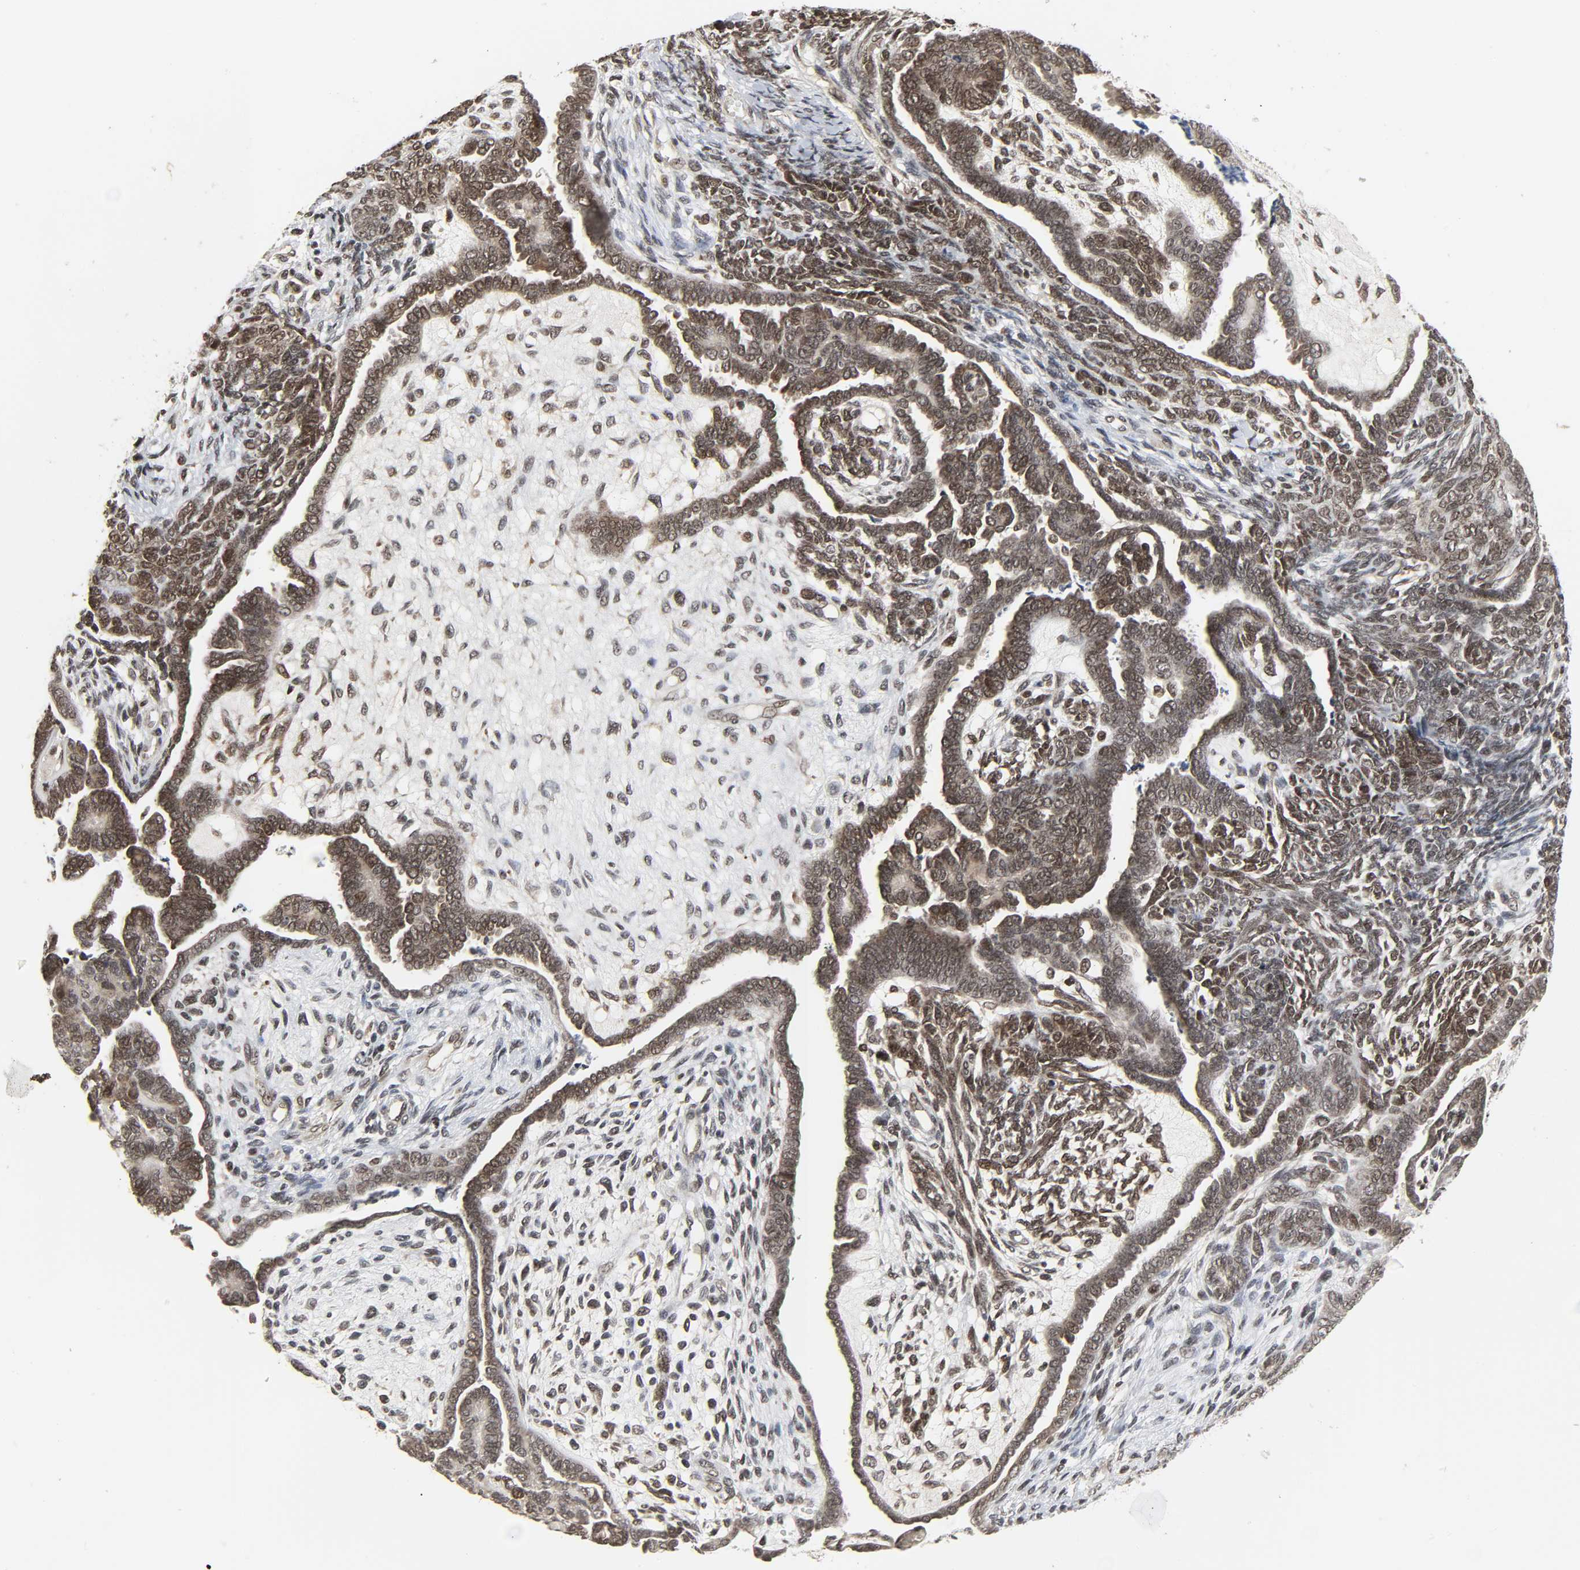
{"staining": {"intensity": "moderate", "quantity": ">75%", "location": "nuclear"}, "tissue": "endometrial cancer", "cell_type": "Tumor cells", "image_type": "cancer", "snomed": [{"axis": "morphology", "description": "Neoplasm, malignant, NOS"}, {"axis": "topography", "description": "Endometrium"}], "caption": "Human endometrial malignant neoplasm stained with a brown dye demonstrates moderate nuclear positive positivity in about >75% of tumor cells.", "gene": "XRCC1", "patient": {"sex": "female", "age": 74}}